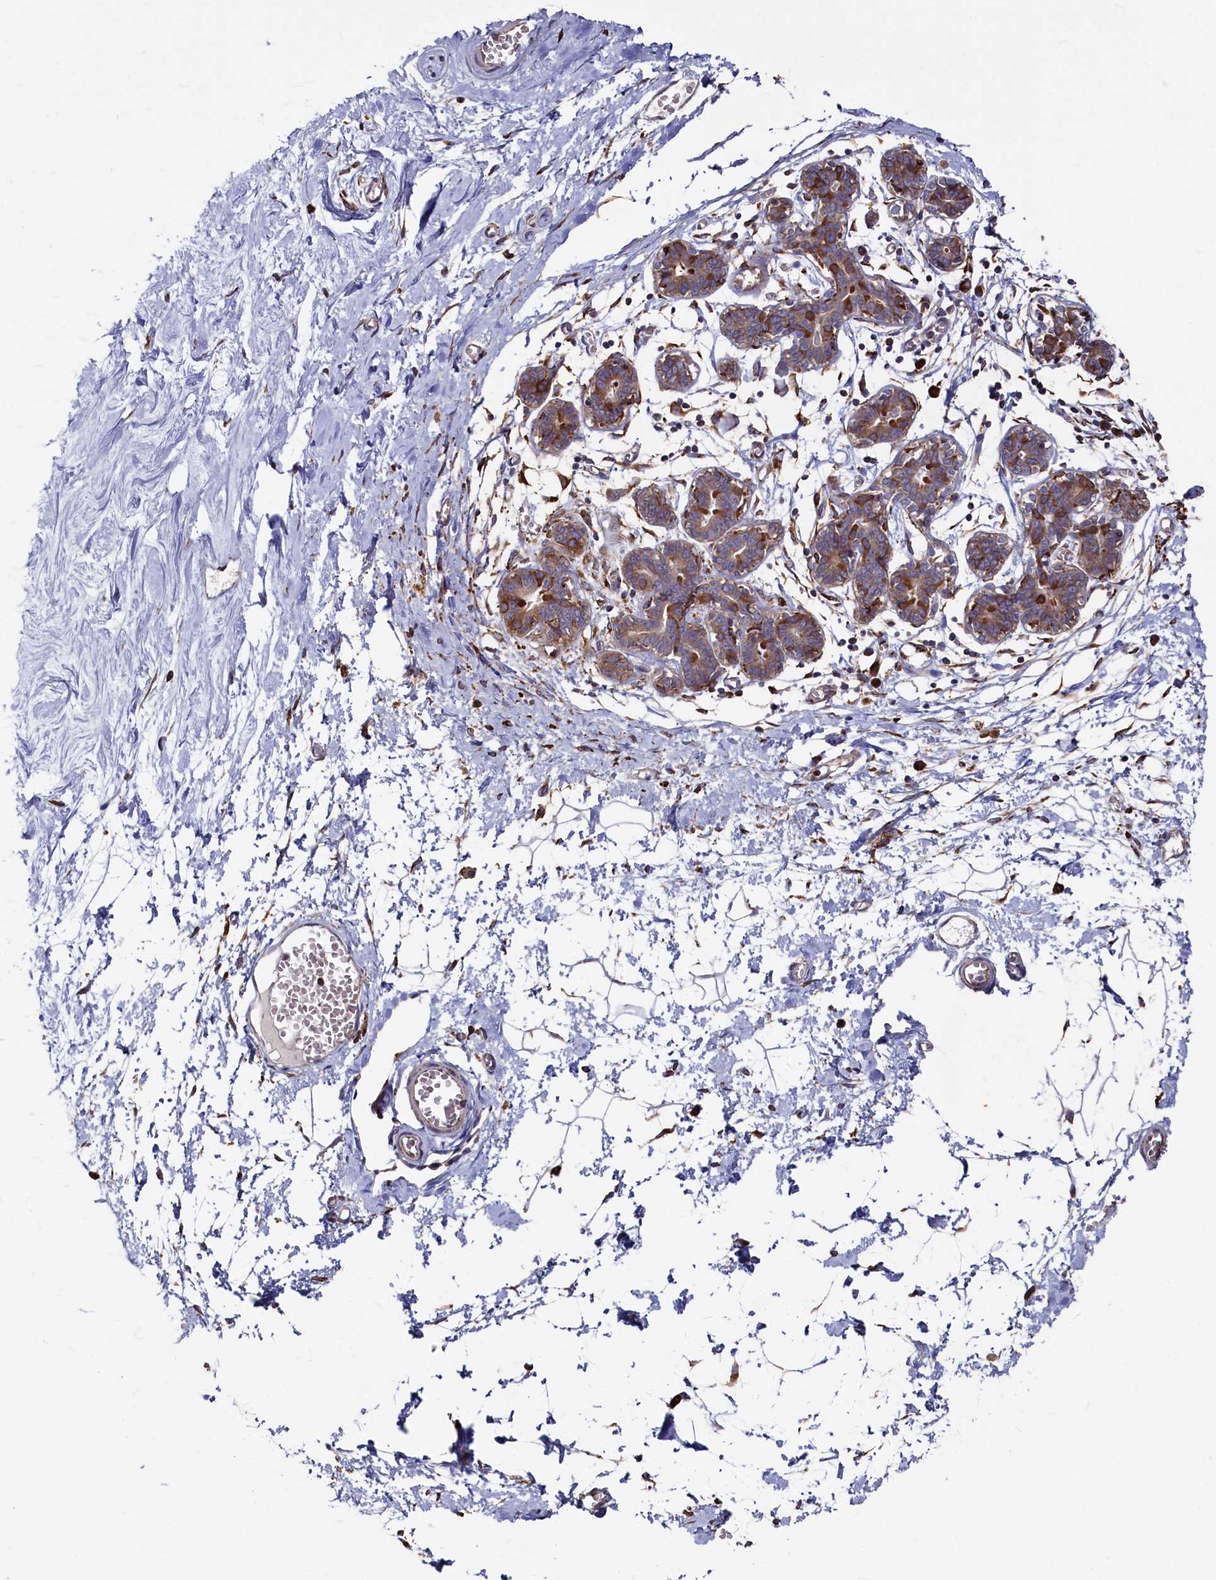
{"staining": {"intensity": "negative", "quantity": "none", "location": "none"}, "tissue": "breast", "cell_type": "Adipocytes", "image_type": "normal", "snomed": [{"axis": "morphology", "description": "Normal tissue, NOS"}, {"axis": "topography", "description": "Breast"}], "caption": "Immunohistochemistry histopathology image of benign breast: breast stained with DAB (3,3'-diaminobenzidine) displays no significant protein staining in adipocytes. (DAB (3,3'-diaminobenzidine) immunohistochemistry (IHC), high magnification).", "gene": "NEURL1B", "patient": {"sex": "female", "age": 27}}